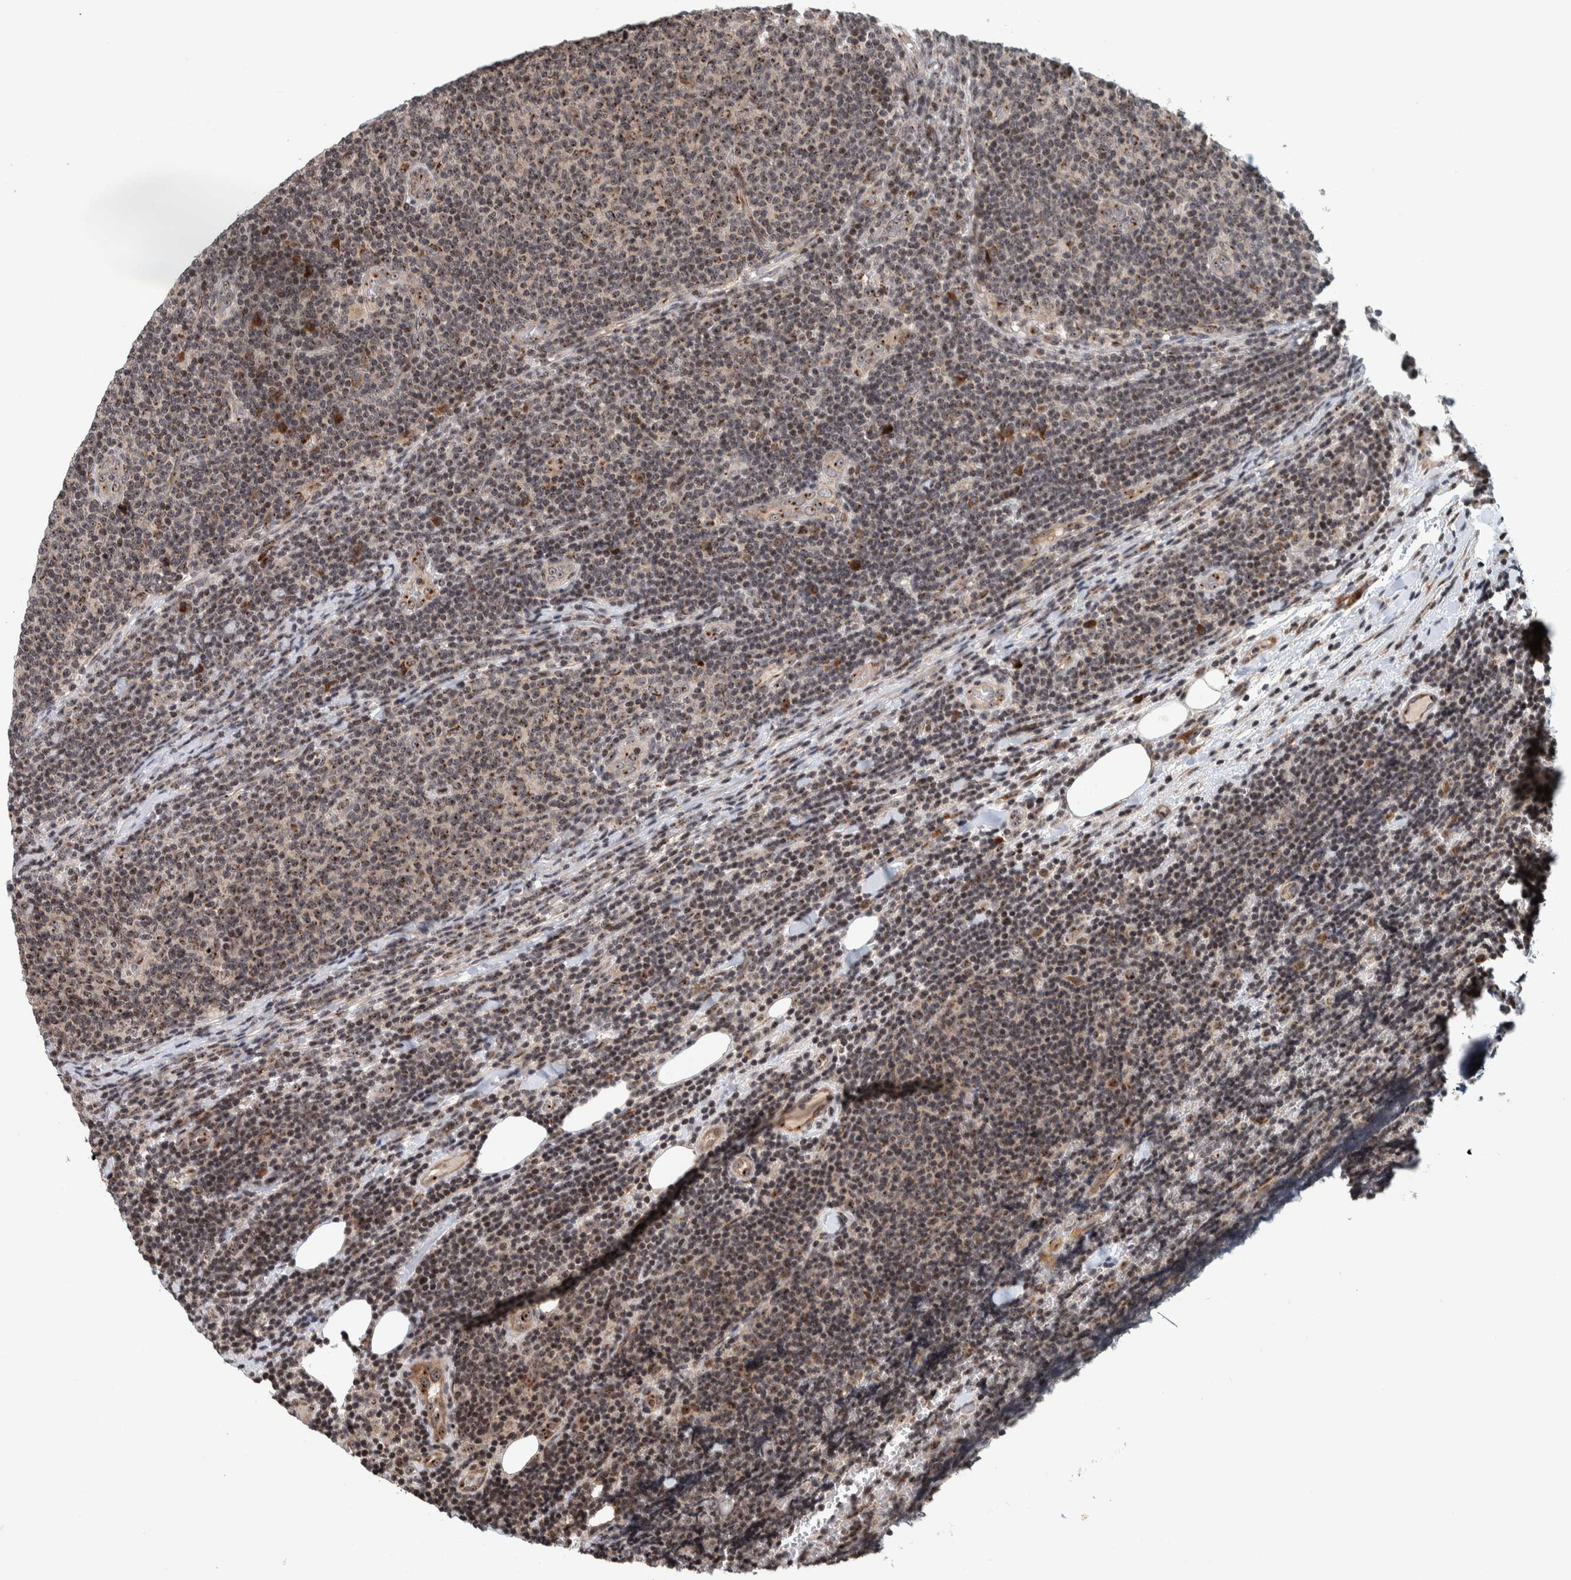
{"staining": {"intensity": "weak", "quantity": ">75%", "location": "cytoplasmic/membranous,nuclear"}, "tissue": "lymphoma", "cell_type": "Tumor cells", "image_type": "cancer", "snomed": [{"axis": "morphology", "description": "Malignant lymphoma, non-Hodgkin's type, Low grade"}, {"axis": "topography", "description": "Lymph node"}], "caption": "Immunohistochemical staining of low-grade malignant lymphoma, non-Hodgkin's type demonstrates weak cytoplasmic/membranous and nuclear protein expression in approximately >75% of tumor cells. The protein is shown in brown color, while the nuclei are stained blue.", "gene": "CCDC182", "patient": {"sex": "male", "age": 66}}